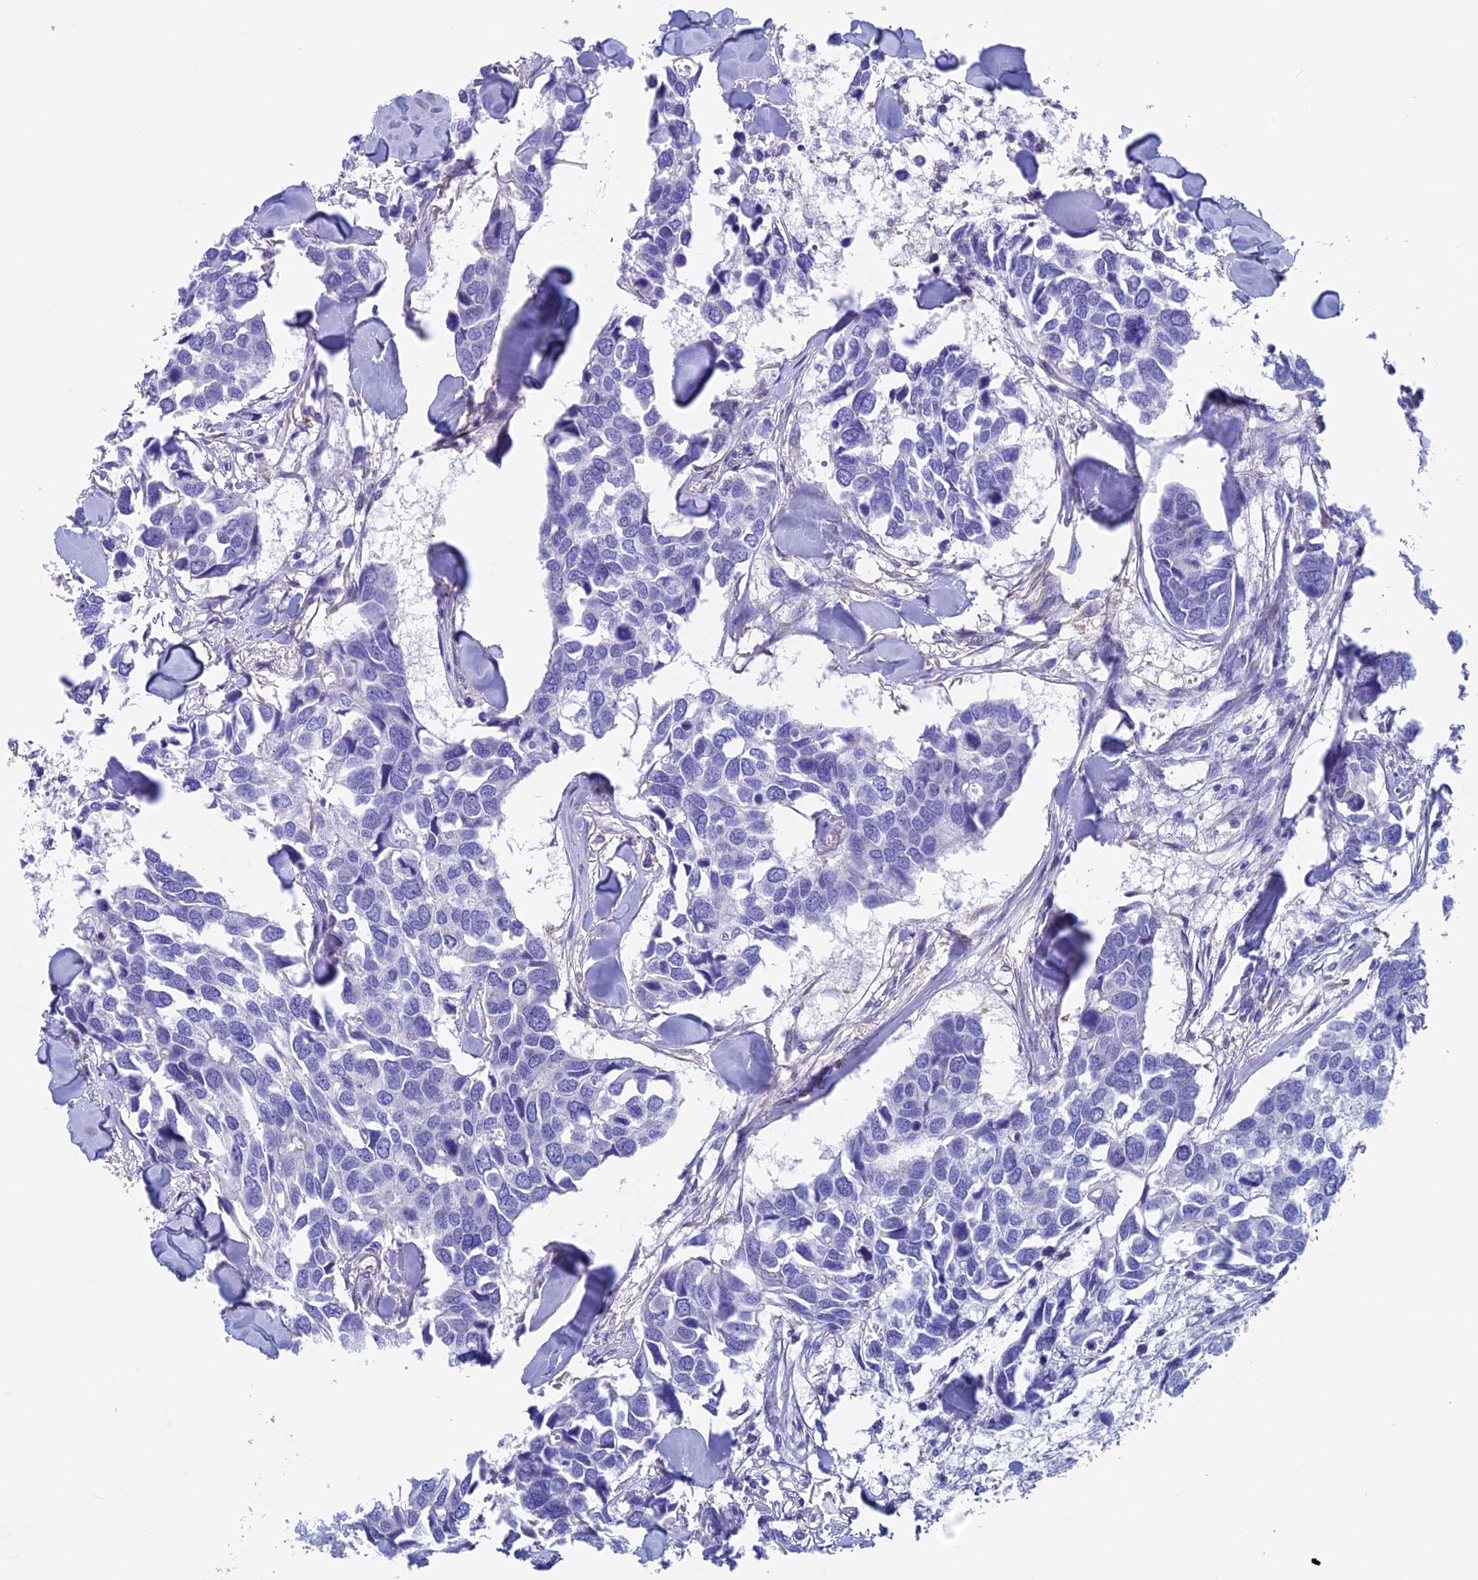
{"staining": {"intensity": "negative", "quantity": "none", "location": "none"}, "tissue": "breast cancer", "cell_type": "Tumor cells", "image_type": "cancer", "snomed": [{"axis": "morphology", "description": "Duct carcinoma"}, {"axis": "topography", "description": "Breast"}], "caption": "This is a micrograph of immunohistochemistry (IHC) staining of breast intraductal carcinoma, which shows no expression in tumor cells.", "gene": "ADH7", "patient": {"sex": "female", "age": 83}}